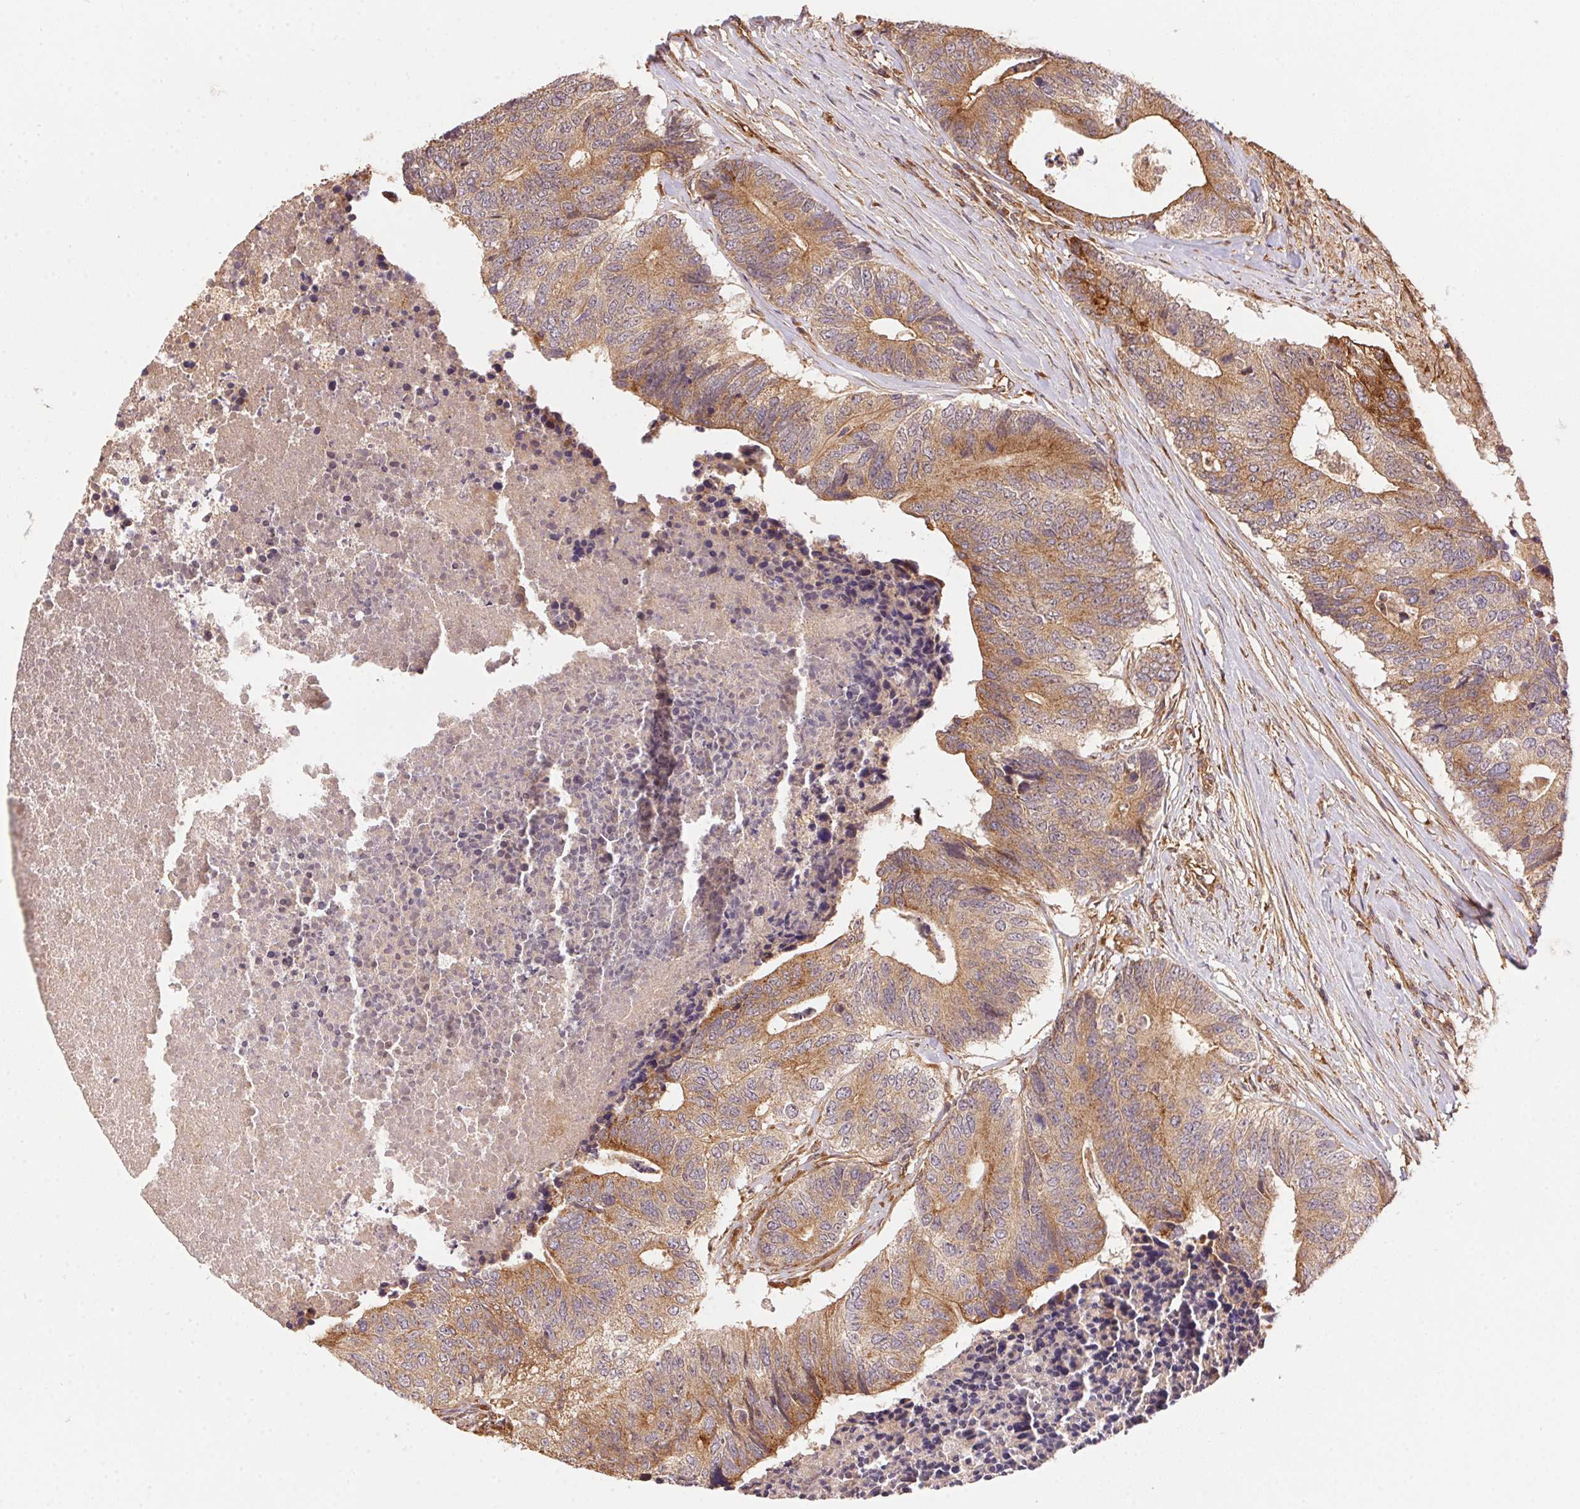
{"staining": {"intensity": "moderate", "quantity": ">75%", "location": "cytoplasmic/membranous"}, "tissue": "colorectal cancer", "cell_type": "Tumor cells", "image_type": "cancer", "snomed": [{"axis": "morphology", "description": "Adenocarcinoma, NOS"}, {"axis": "topography", "description": "Colon"}], "caption": "Moderate cytoplasmic/membranous protein staining is appreciated in approximately >75% of tumor cells in colorectal adenocarcinoma.", "gene": "USE1", "patient": {"sex": "female", "age": 67}}